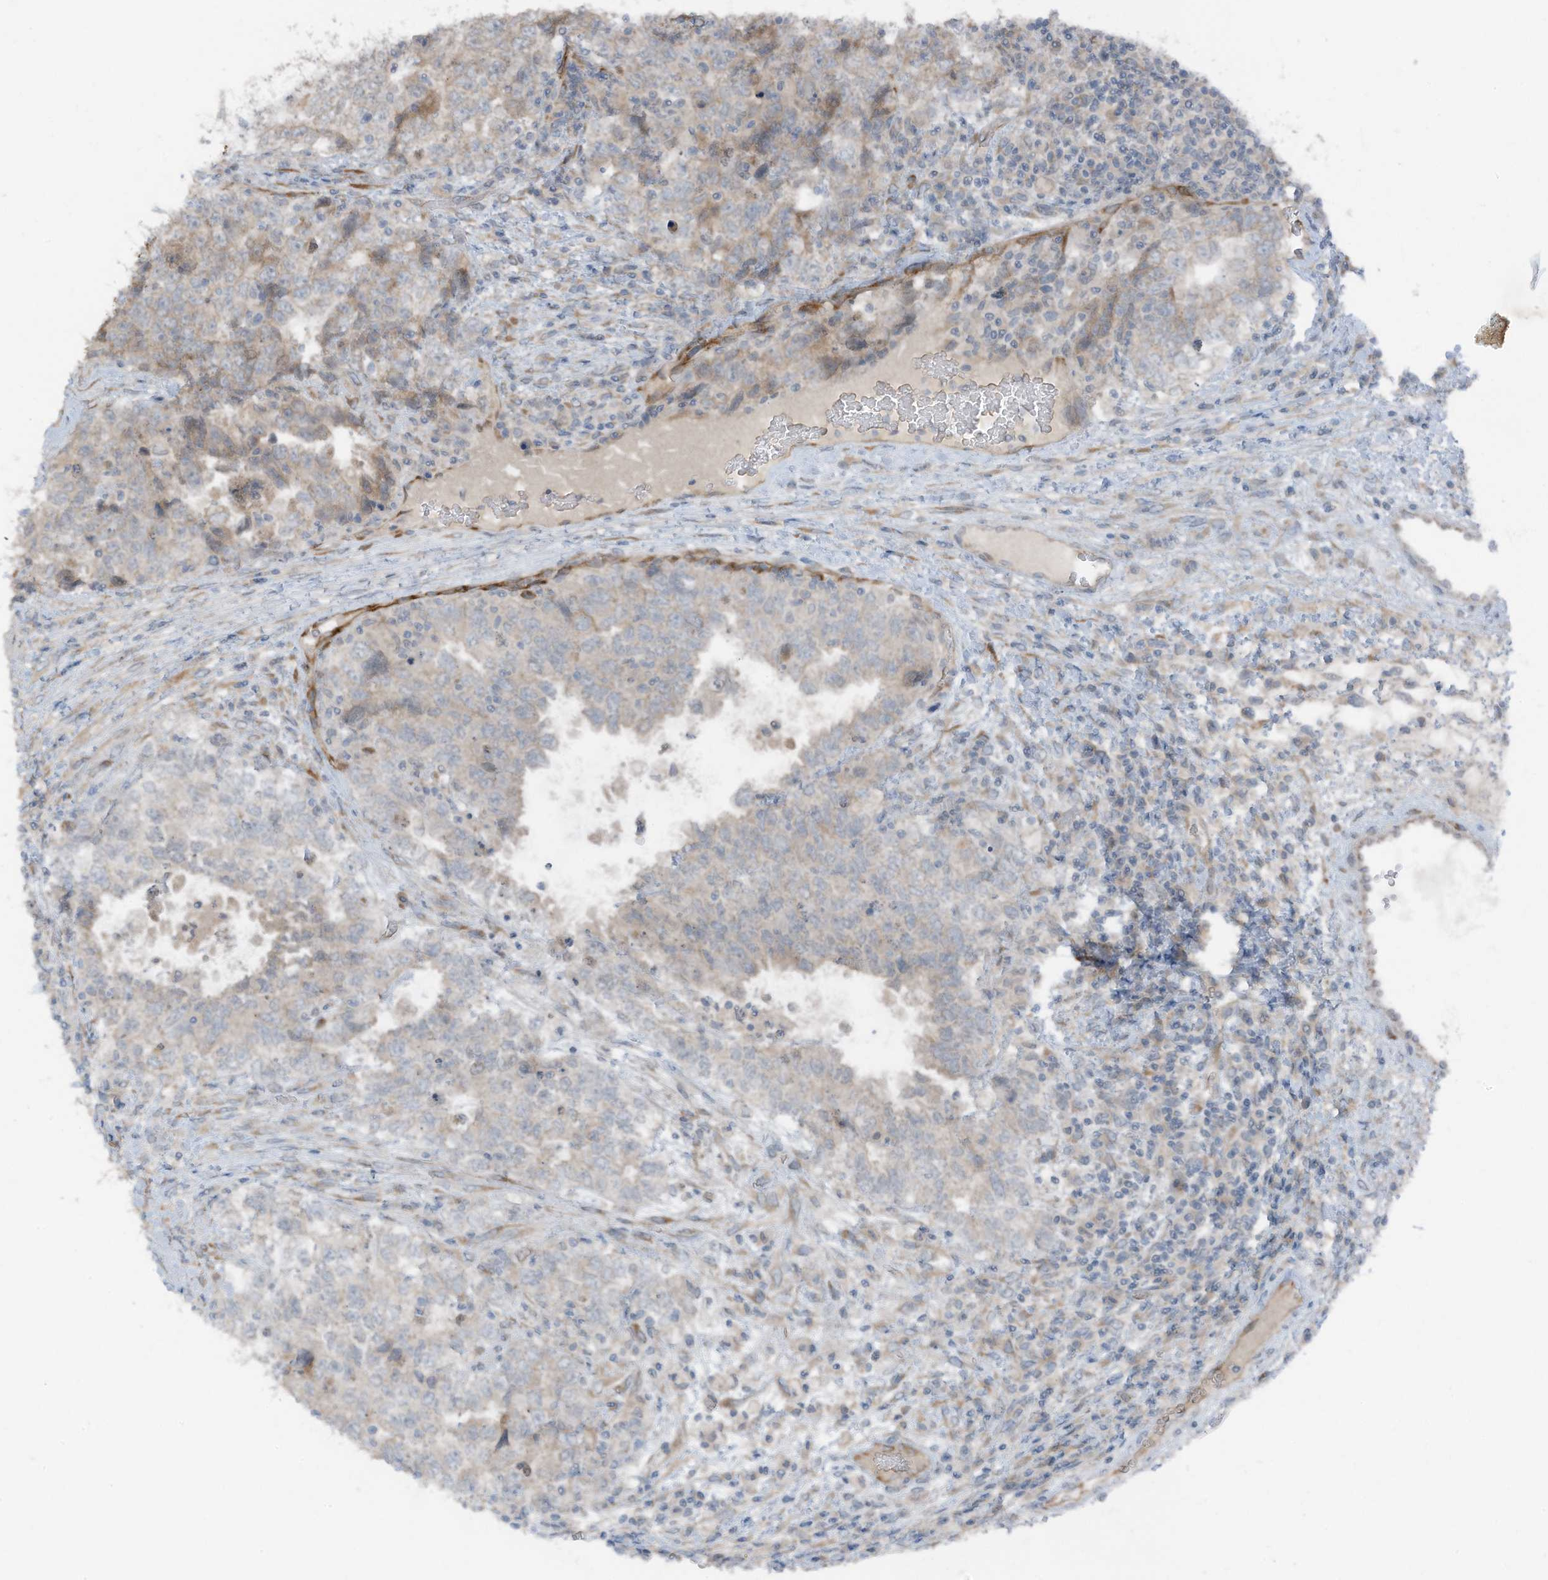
{"staining": {"intensity": "weak", "quantity": "<25%", "location": "cytoplasmic/membranous"}, "tissue": "testis cancer", "cell_type": "Tumor cells", "image_type": "cancer", "snomed": [{"axis": "morphology", "description": "Carcinoma, Embryonal, NOS"}, {"axis": "topography", "description": "Testis"}], "caption": "Immunohistochemistry photomicrograph of human testis embryonal carcinoma stained for a protein (brown), which exhibits no positivity in tumor cells. (Brightfield microscopy of DAB (3,3'-diaminobenzidine) immunohistochemistry (IHC) at high magnification).", "gene": "ARHGEF33", "patient": {"sex": "male", "age": 37}}